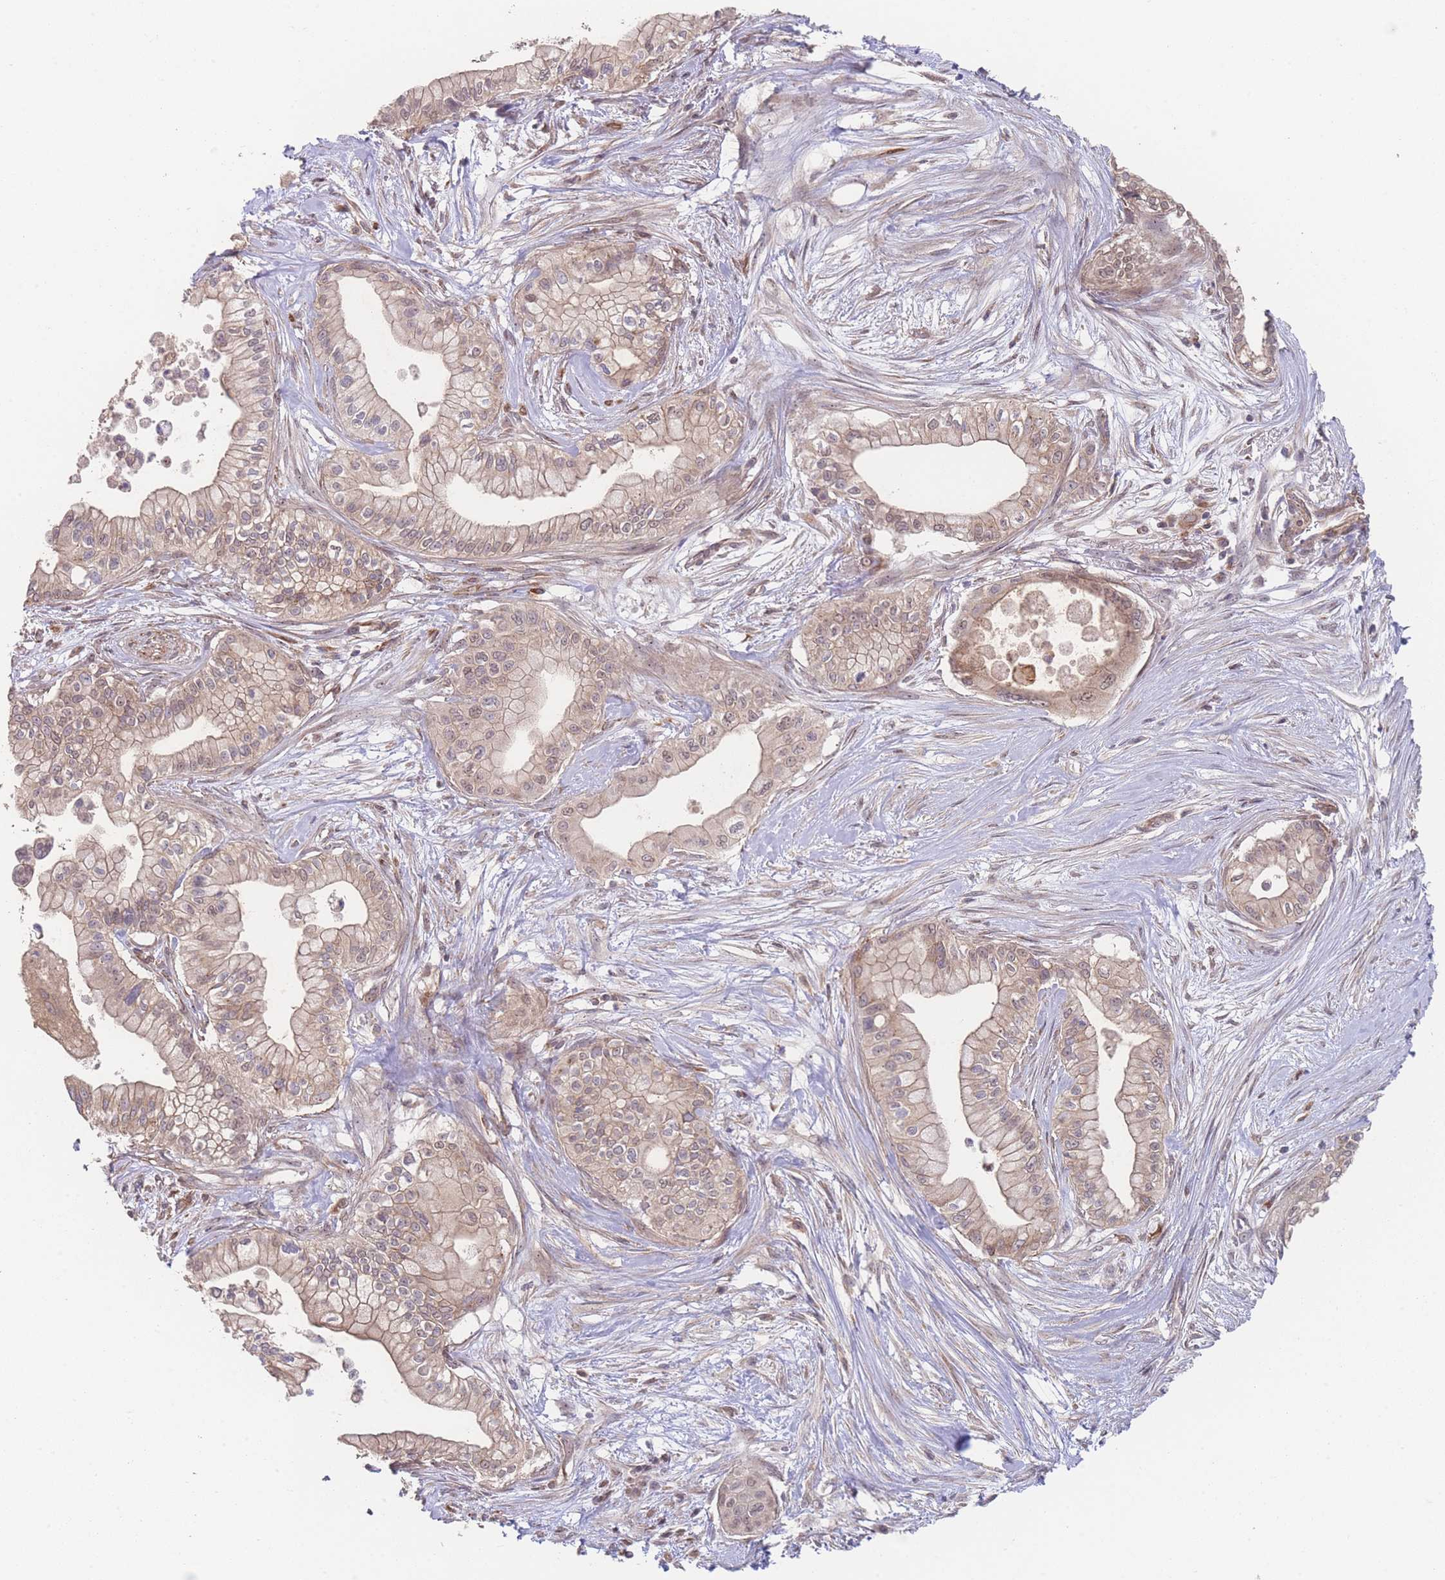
{"staining": {"intensity": "weak", "quantity": "25%-75%", "location": "cytoplasmic/membranous,nuclear"}, "tissue": "pancreatic cancer", "cell_type": "Tumor cells", "image_type": "cancer", "snomed": [{"axis": "morphology", "description": "Adenocarcinoma, NOS"}, {"axis": "topography", "description": "Pancreas"}], "caption": "A brown stain labels weak cytoplasmic/membranous and nuclear staining of a protein in human pancreatic cancer tumor cells. (brown staining indicates protein expression, while blue staining denotes nuclei).", "gene": "PXMP4", "patient": {"sex": "male", "age": 78}}